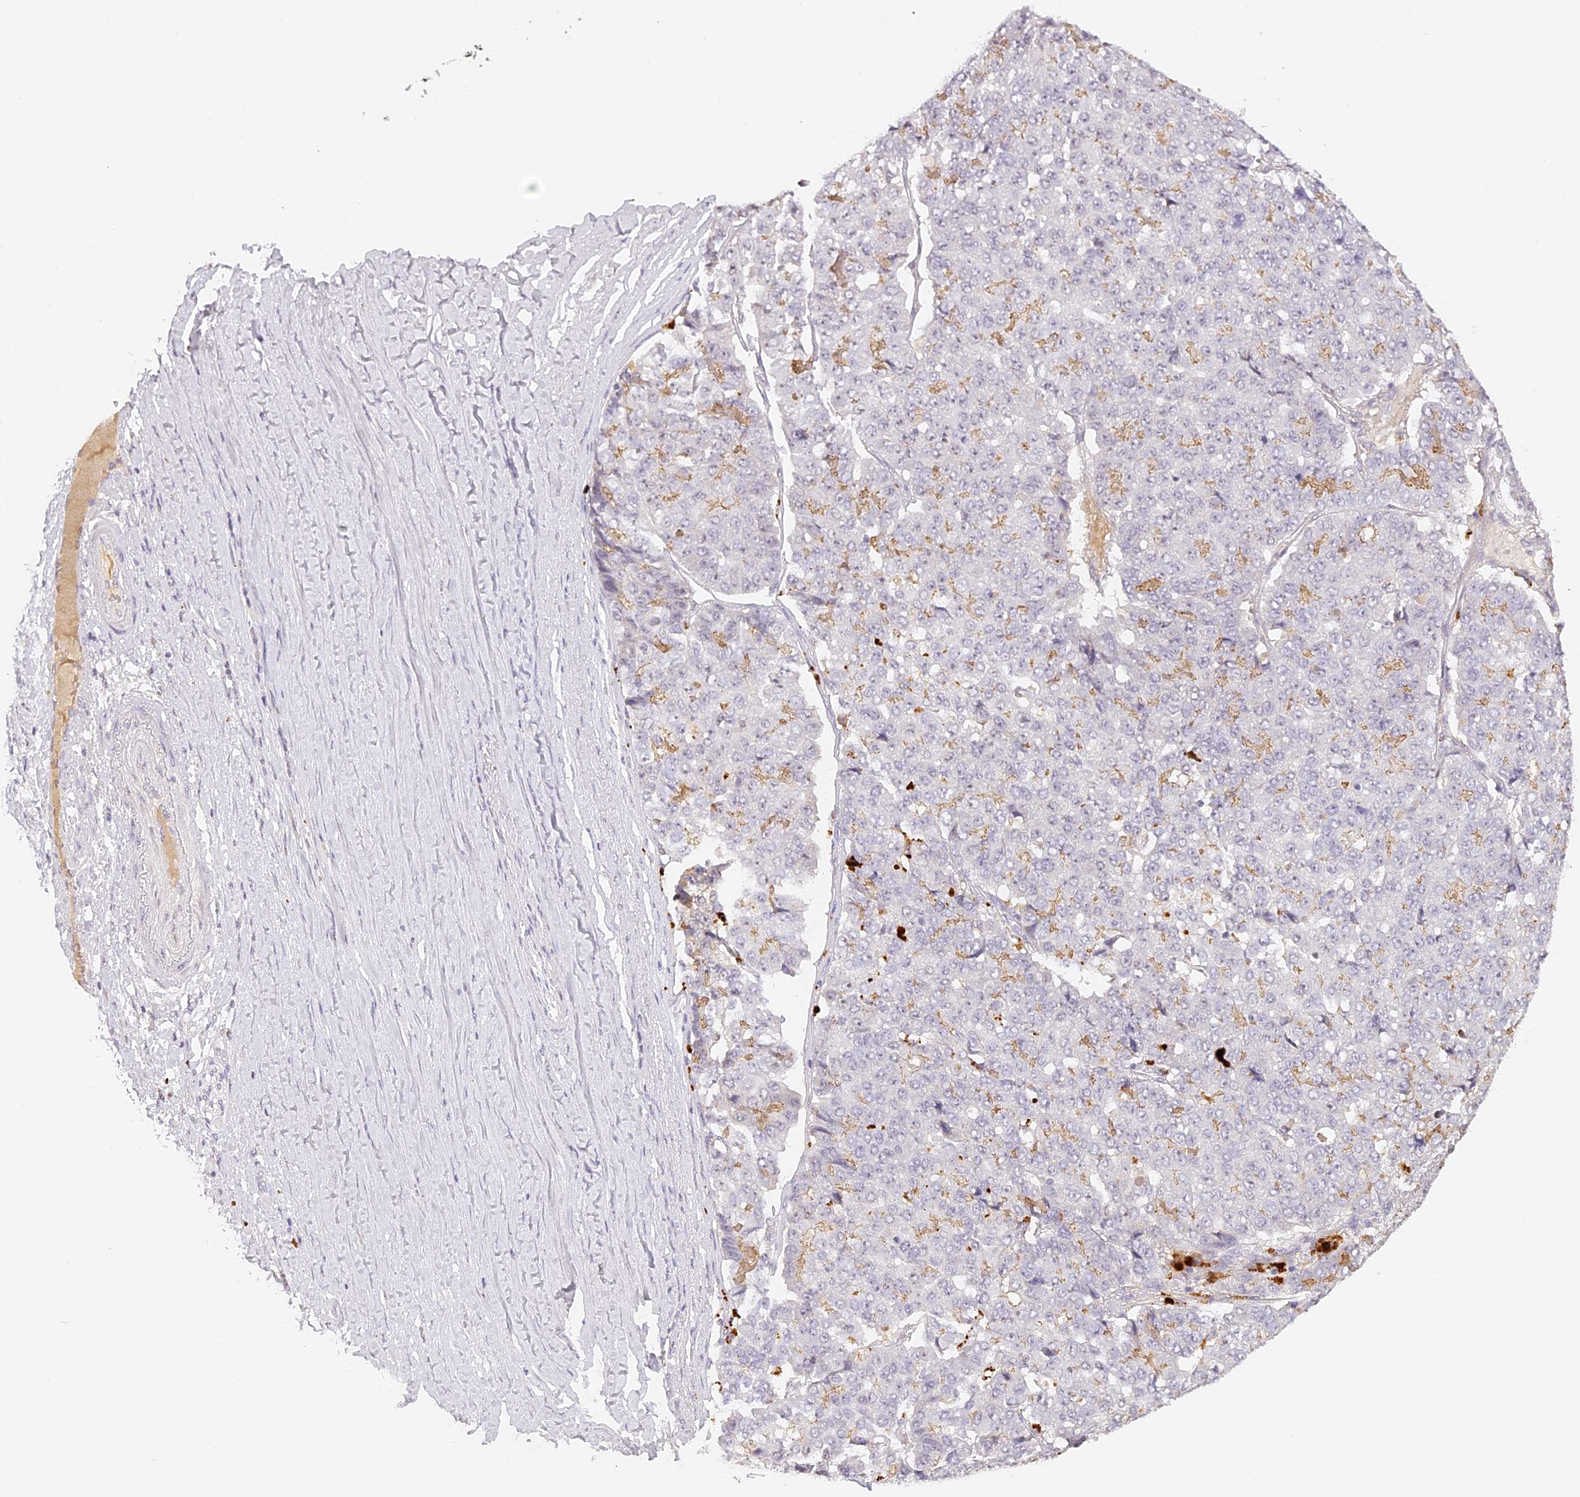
{"staining": {"intensity": "moderate", "quantity": "<25%", "location": "cytoplasmic/membranous"}, "tissue": "pancreatic cancer", "cell_type": "Tumor cells", "image_type": "cancer", "snomed": [{"axis": "morphology", "description": "Adenocarcinoma, NOS"}, {"axis": "topography", "description": "Pancreas"}], "caption": "Immunohistochemical staining of pancreatic adenocarcinoma demonstrates low levels of moderate cytoplasmic/membranous staining in about <25% of tumor cells.", "gene": "ELL3", "patient": {"sex": "male", "age": 50}}